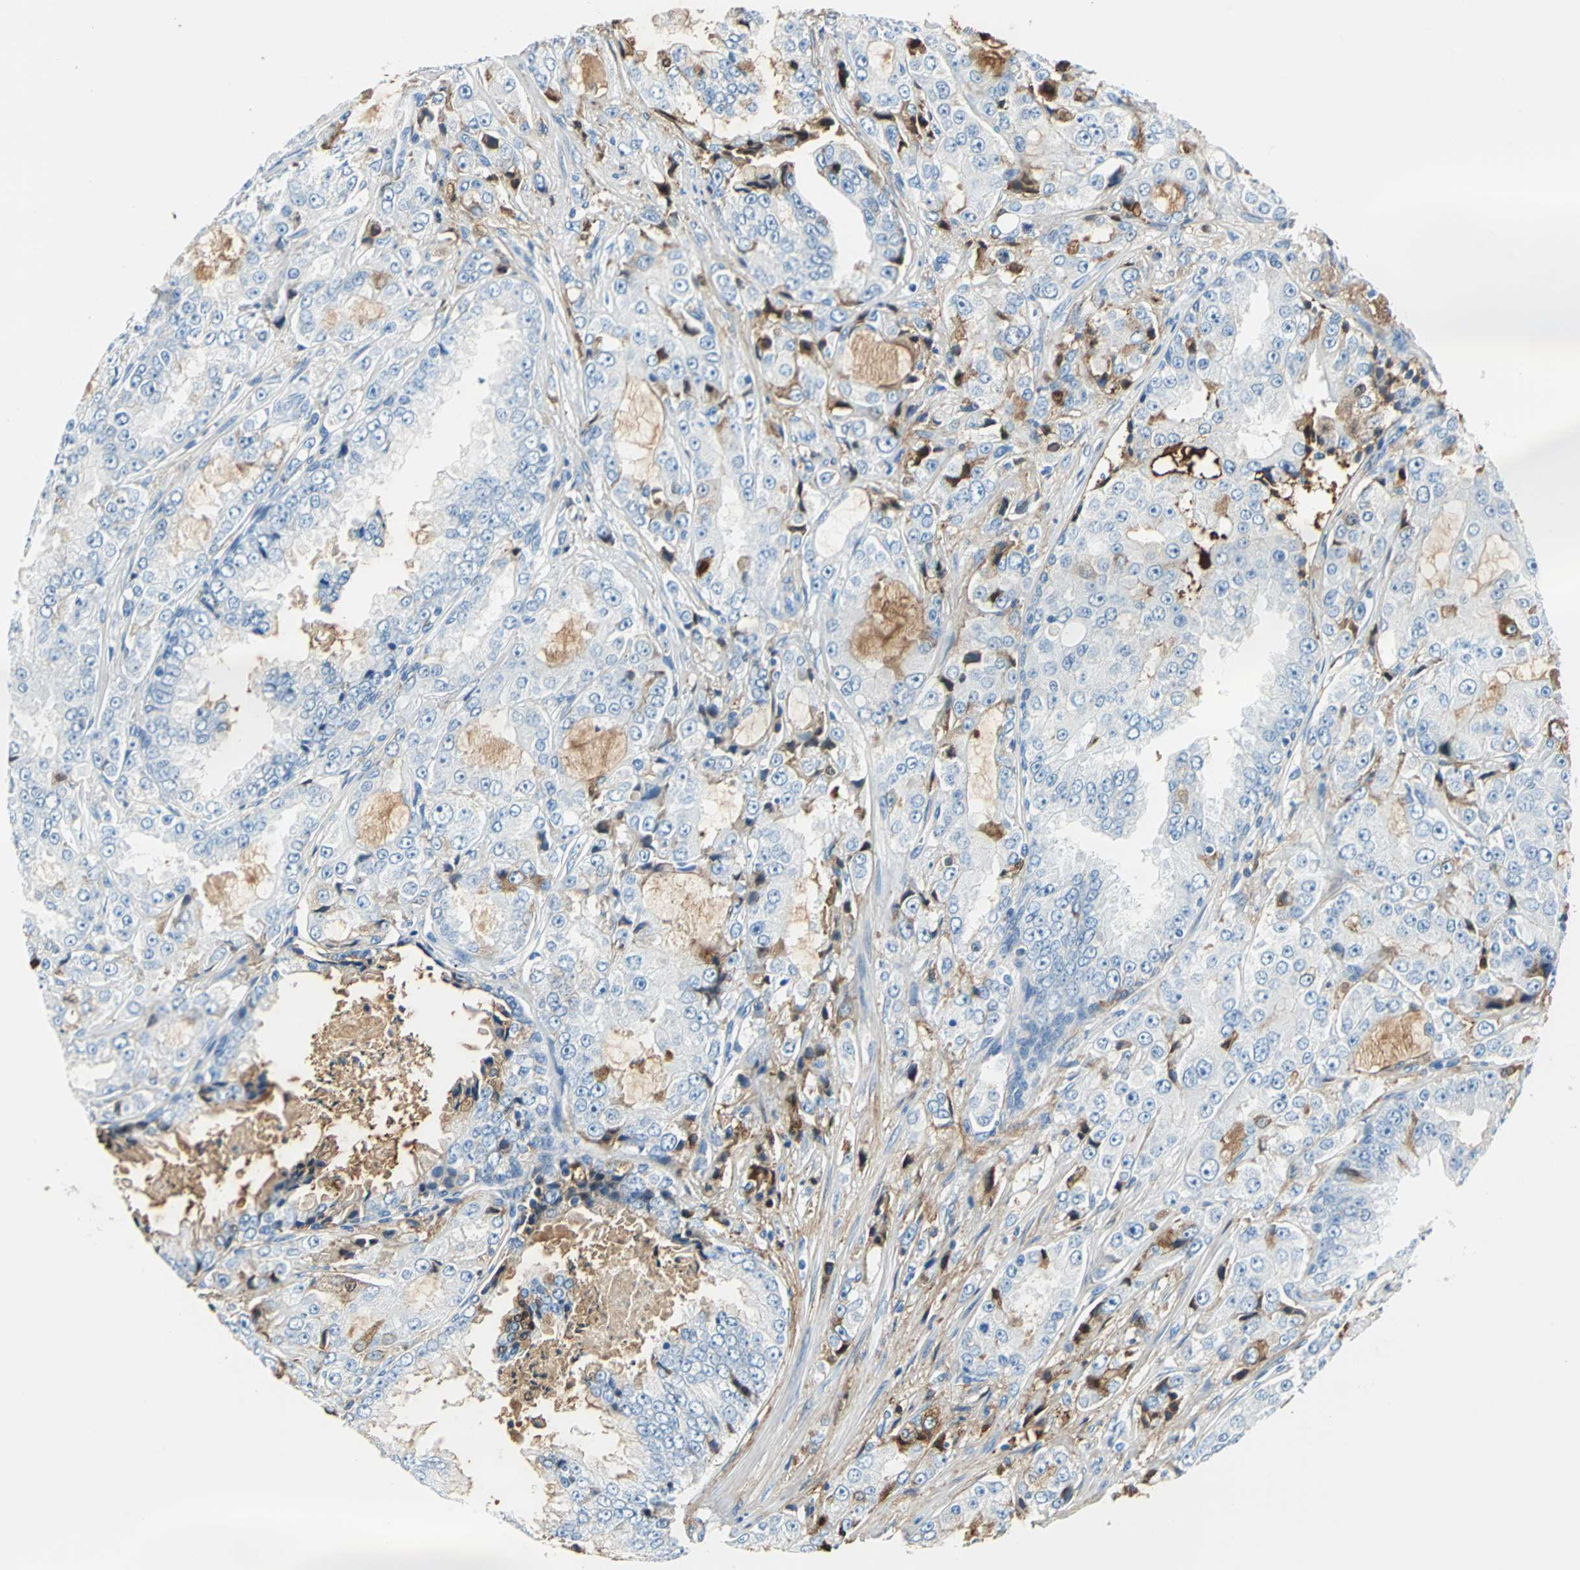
{"staining": {"intensity": "moderate", "quantity": "25%-75%", "location": "cytoplasmic/membranous"}, "tissue": "prostate cancer", "cell_type": "Tumor cells", "image_type": "cancer", "snomed": [{"axis": "morphology", "description": "Adenocarcinoma, High grade"}, {"axis": "topography", "description": "Prostate"}], "caption": "The photomicrograph demonstrates a brown stain indicating the presence of a protein in the cytoplasmic/membranous of tumor cells in prostate cancer.", "gene": "ALB", "patient": {"sex": "male", "age": 73}}